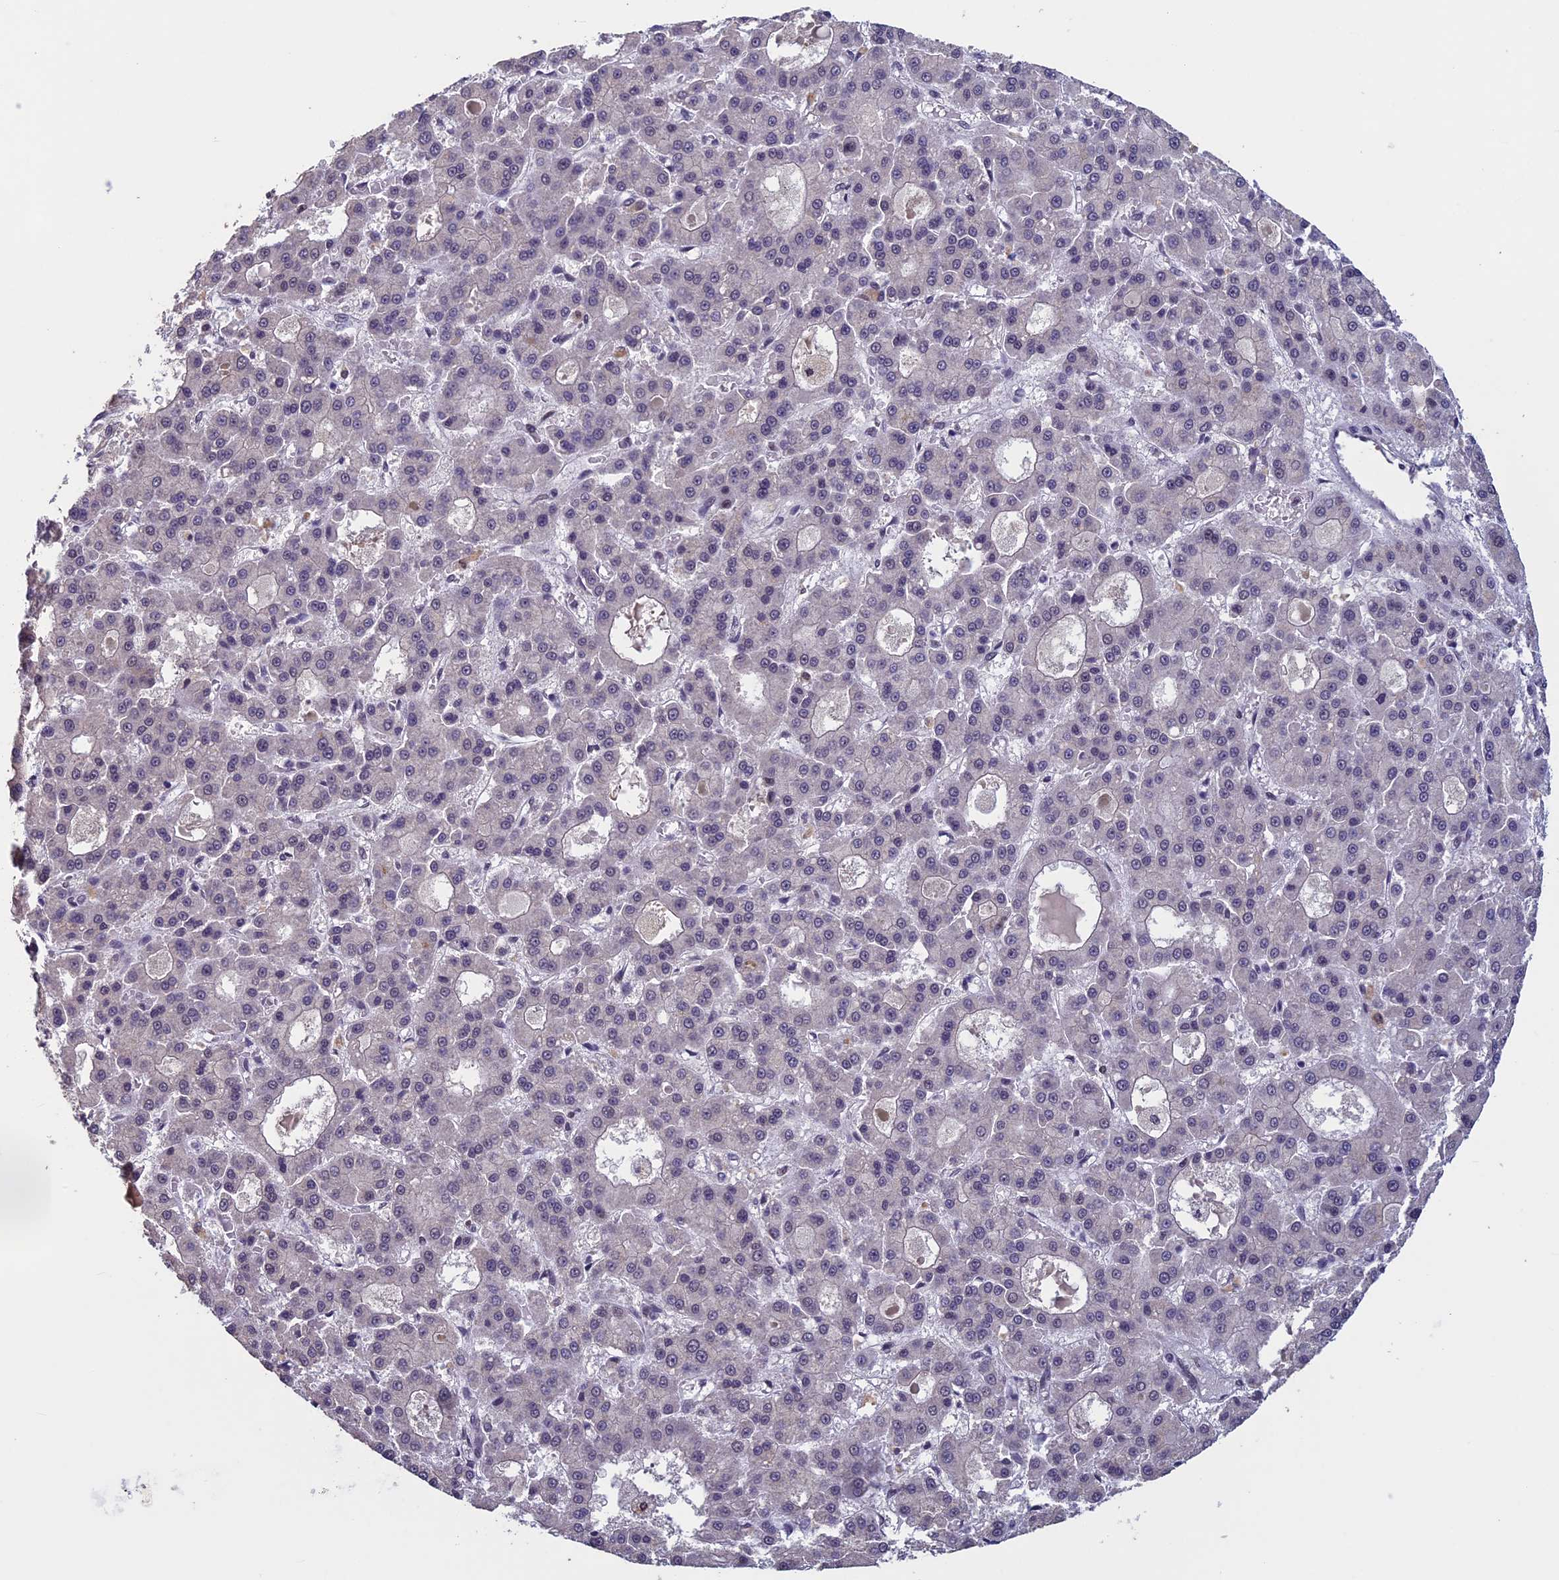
{"staining": {"intensity": "negative", "quantity": "none", "location": "none"}, "tissue": "liver cancer", "cell_type": "Tumor cells", "image_type": "cancer", "snomed": [{"axis": "morphology", "description": "Carcinoma, Hepatocellular, NOS"}, {"axis": "topography", "description": "Liver"}], "caption": "Tumor cells show no significant positivity in liver cancer (hepatocellular carcinoma).", "gene": "RNF40", "patient": {"sex": "male", "age": 70}}